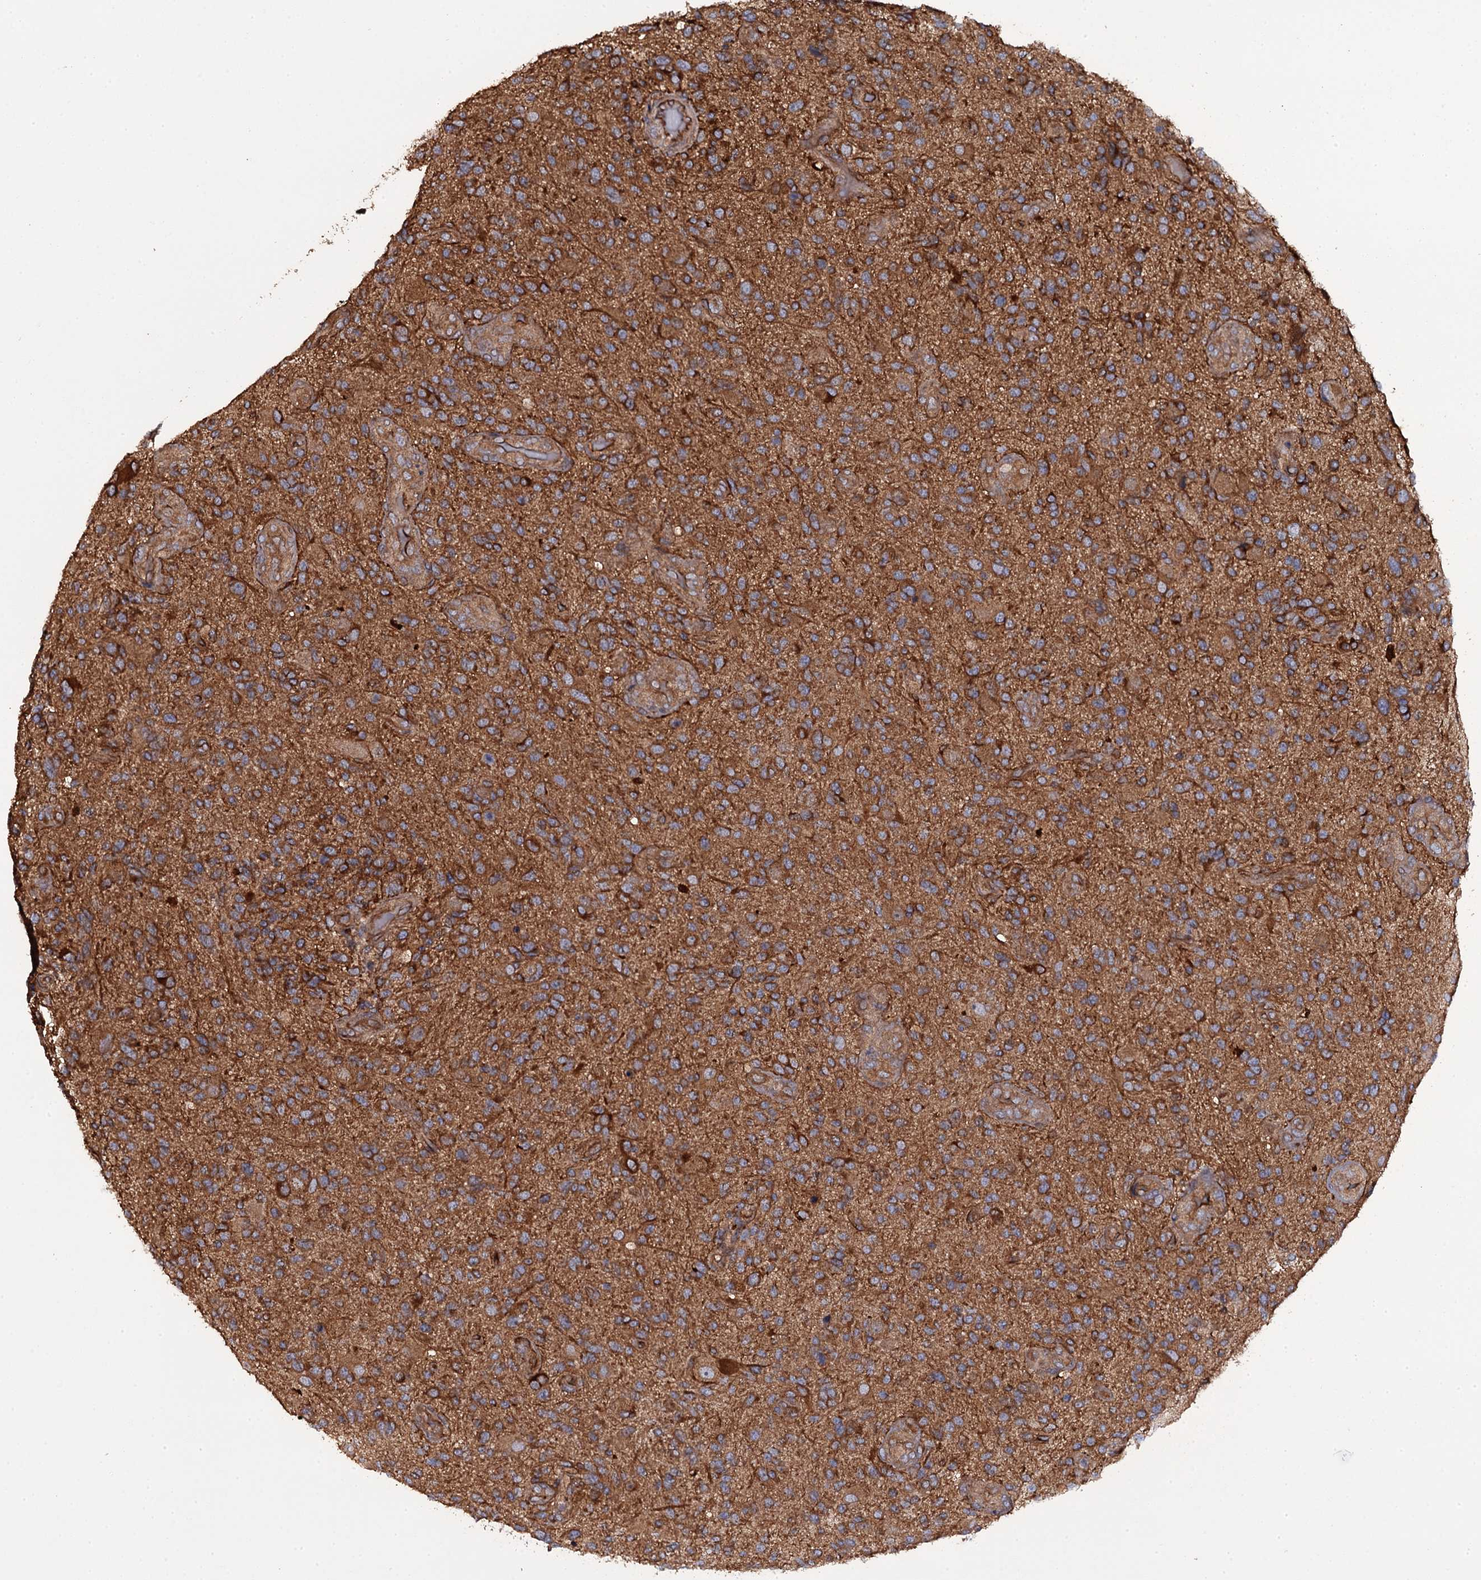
{"staining": {"intensity": "moderate", "quantity": ">75%", "location": "cytoplasmic/membranous"}, "tissue": "glioma", "cell_type": "Tumor cells", "image_type": "cancer", "snomed": [{"axis": "morphology", "description": "Glioma, malignant, High grade"}, {"axis": "topography", "description": "Brain"}], "caption": "Tumor cells exhibit medium levels of moderate cytoplasmic/membranous staining in approximately >75% of cells in malignant glioma (high-grade).", "gene": "TTC23", "patient": {"sex": "male", "age": 47}}